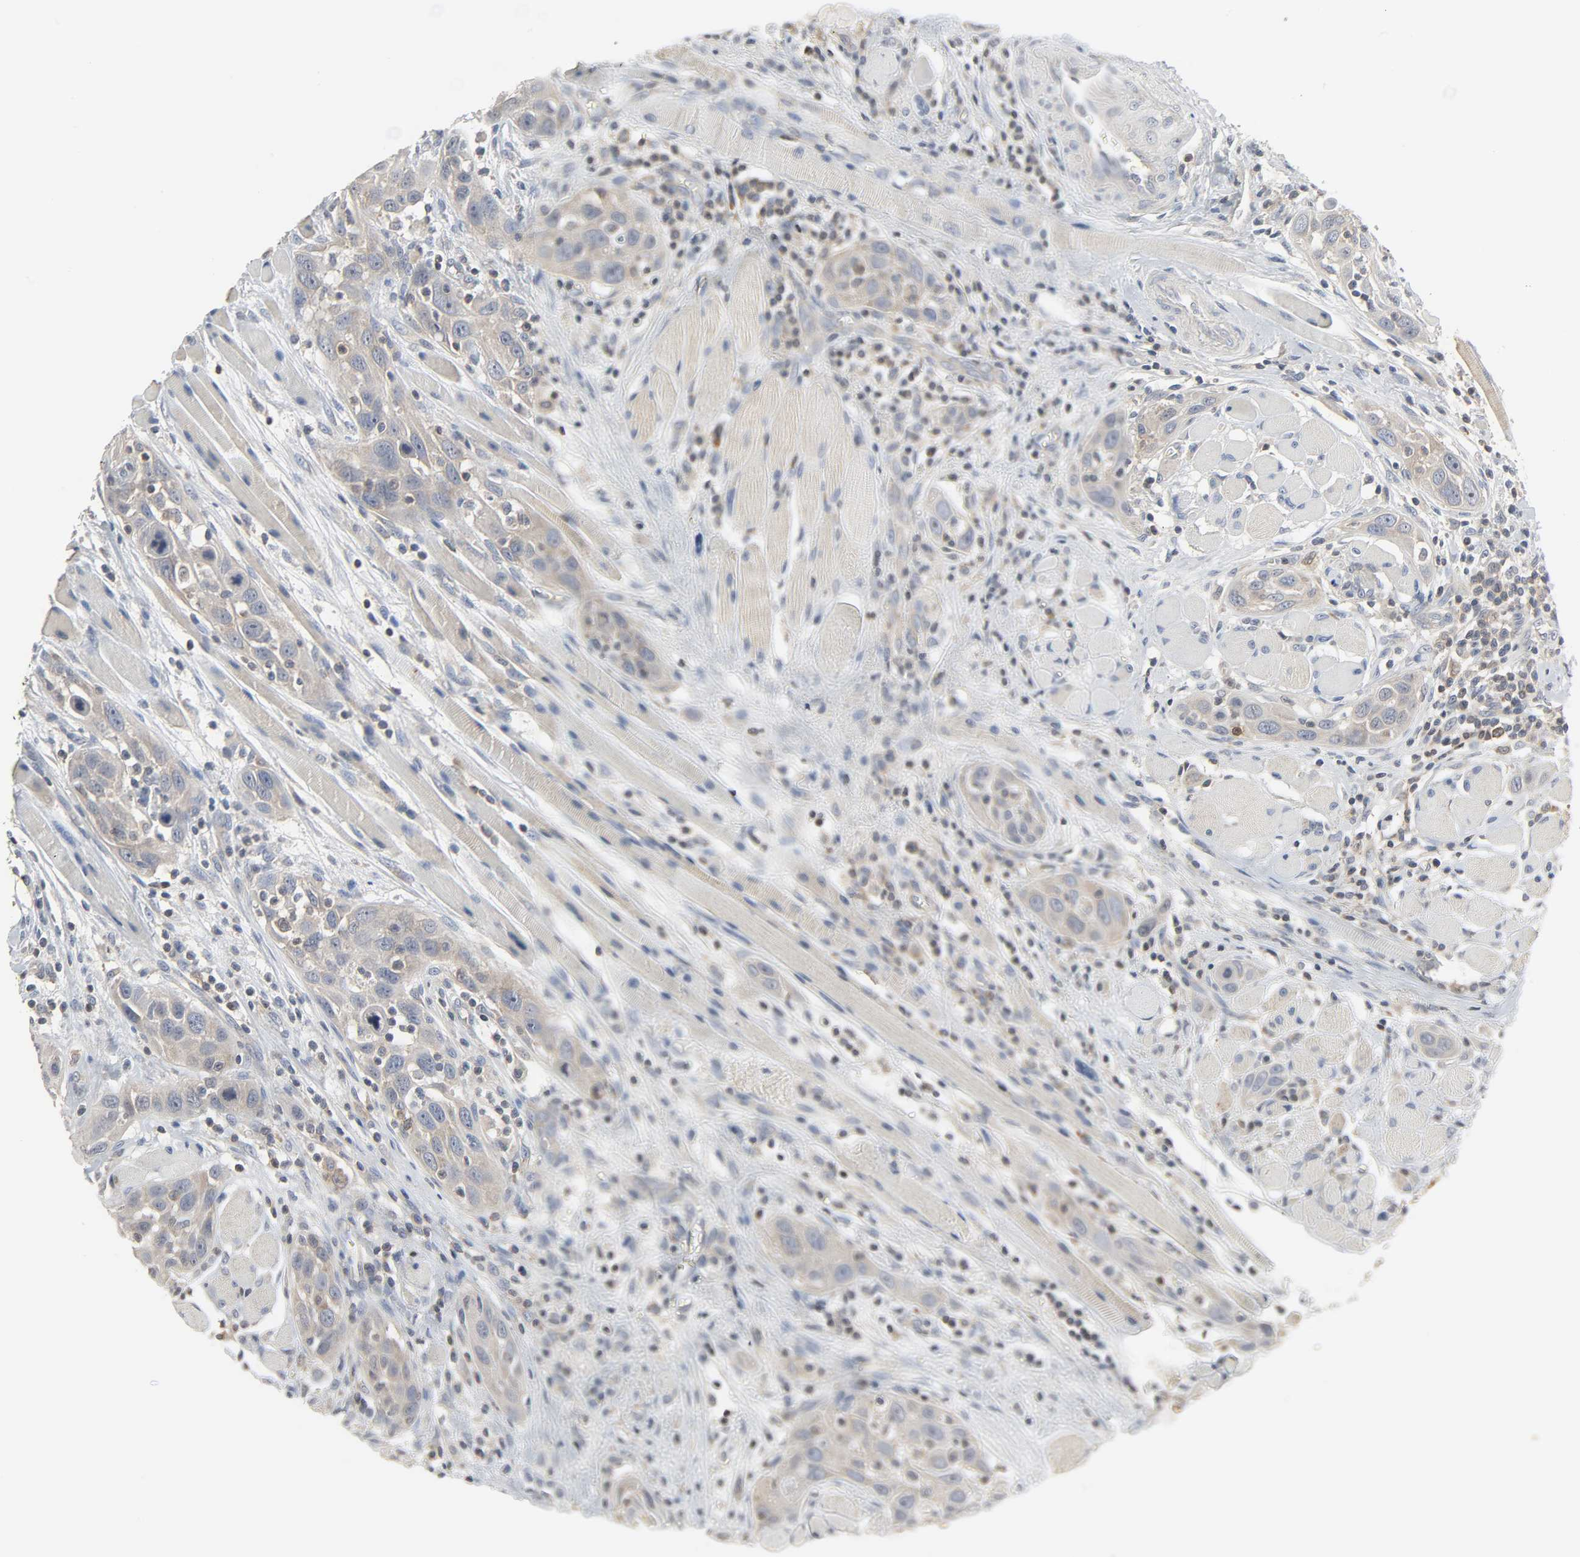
{"staining": {"intensity": "moderate", "quantity": ">75%", "location": "cytoplasmic/membranous"}, "tissue": "head and neck cancer", "cell_type": "Tumor cells", "image_type": "cancer", "snomed": [{"axis": "morphology", "description": "Squamous cell carcinoma, NOS"}, {"axis": "topography", "description": "Oral tissue"}, {"axis": "topography", "description": "Head-Neck"}], "caption": "Head and neck squamous cell carcinoma stained with a brown dye displays moderate cytoplasmic/membranous positive expression in approximately >75% of tumor cells.", "gene": "PLEKHA2", "patient": {"sex": "female", "age": 50}}